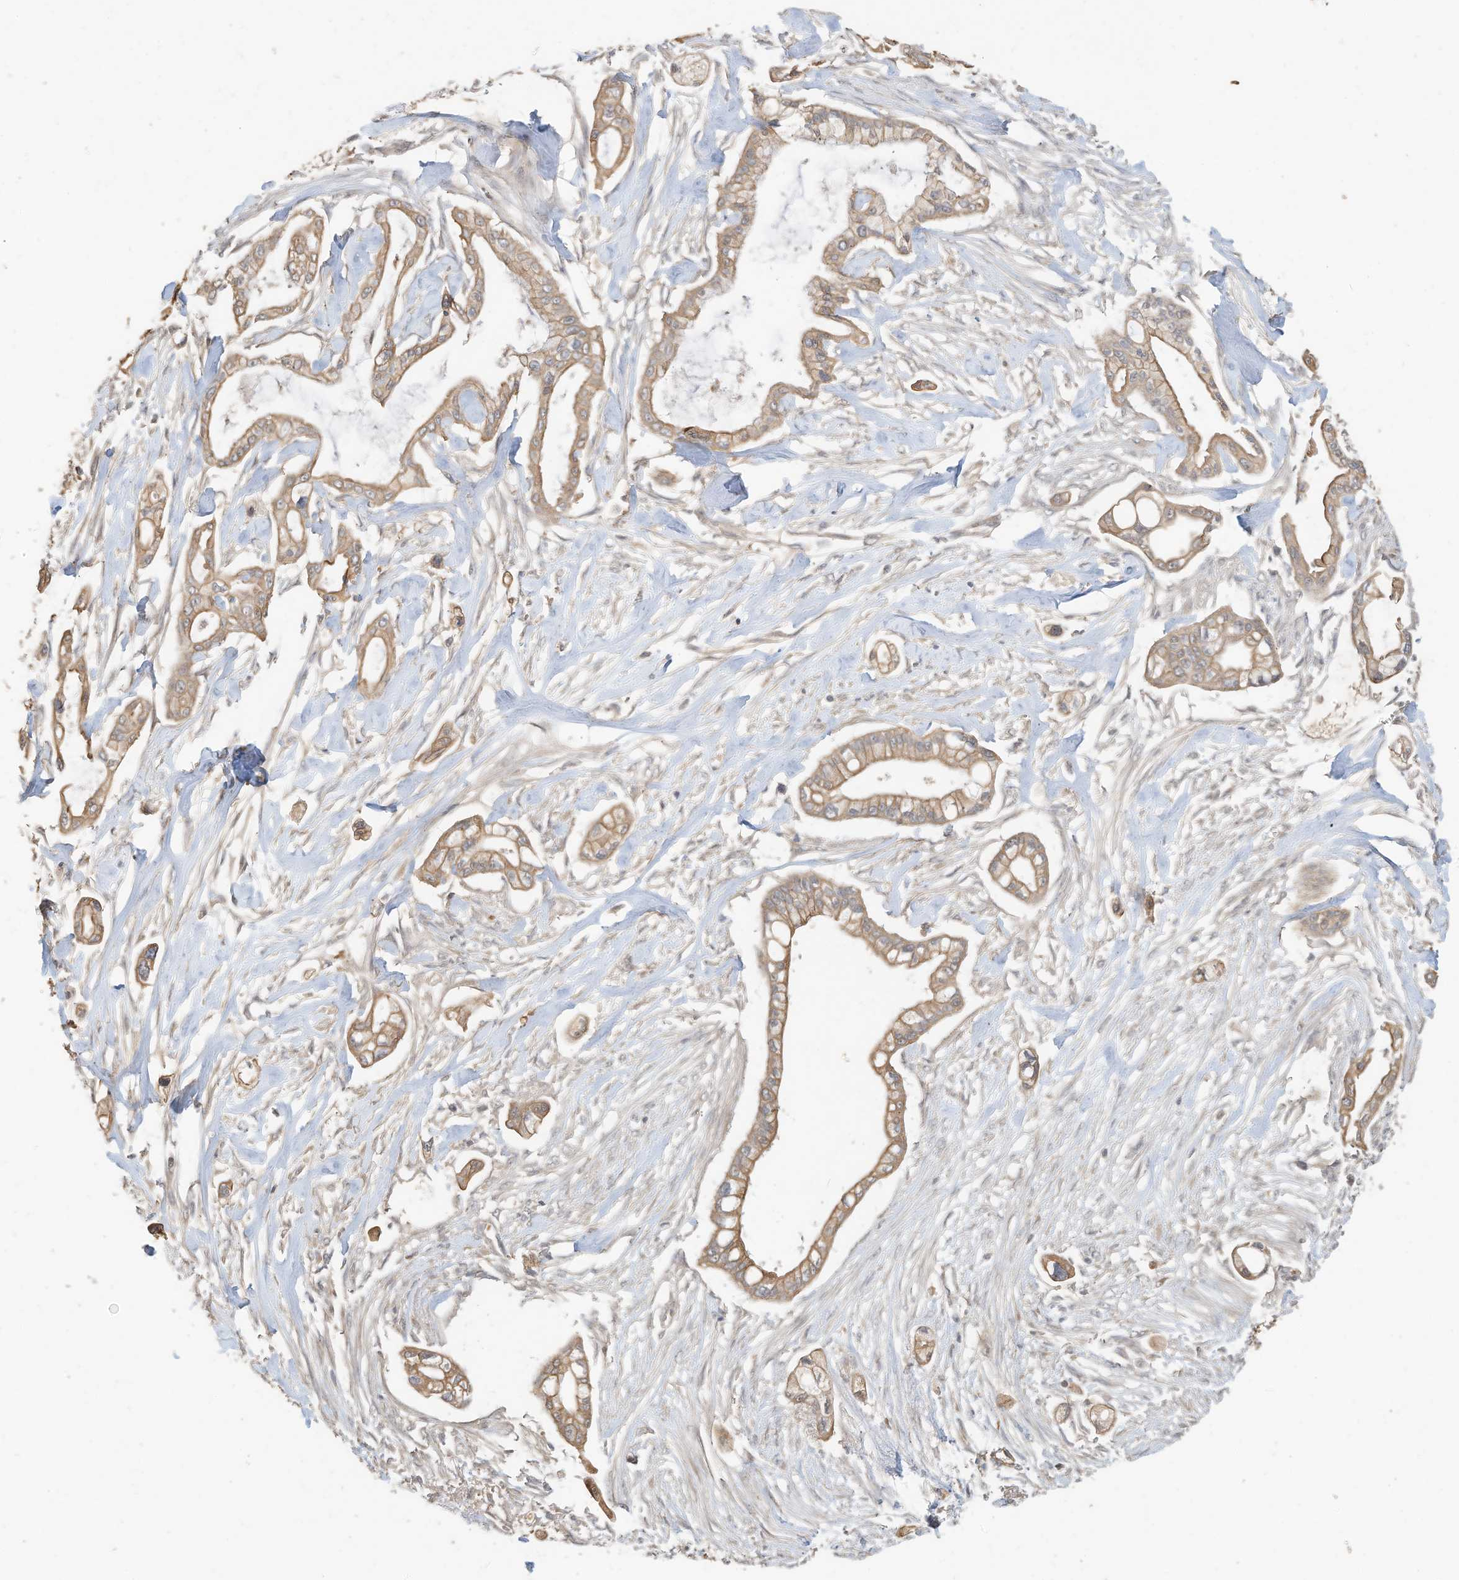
{"staining": {"intensity": "moderate", "quantity": ">75%", "location": "cytoplasmic/membranous"}, "tissue": "pancreatic cancer", "cell_type": "Tumor cells", "image_type": "cancer", "snomed": [{"axis": "morphology", "description": "Adenocarcinoma, NOS"}, {"axis": "topography", "description": "Pancreas"}], "caption": "The micrograph exhibits immunohistochemical staining of pancreatic cancer (adenocarcinoma). There is moderate cytoplasmic/membranous expression is identified in approximately >75% of tumor cells. (Stains: DAB (3,3'-diaminobenzidine) in brown, nuclei in blue, Microscopy: brightfield microscopy at high magnification).", "gene": "OFD1", "patient": {"sex": "male", "age": 68}}